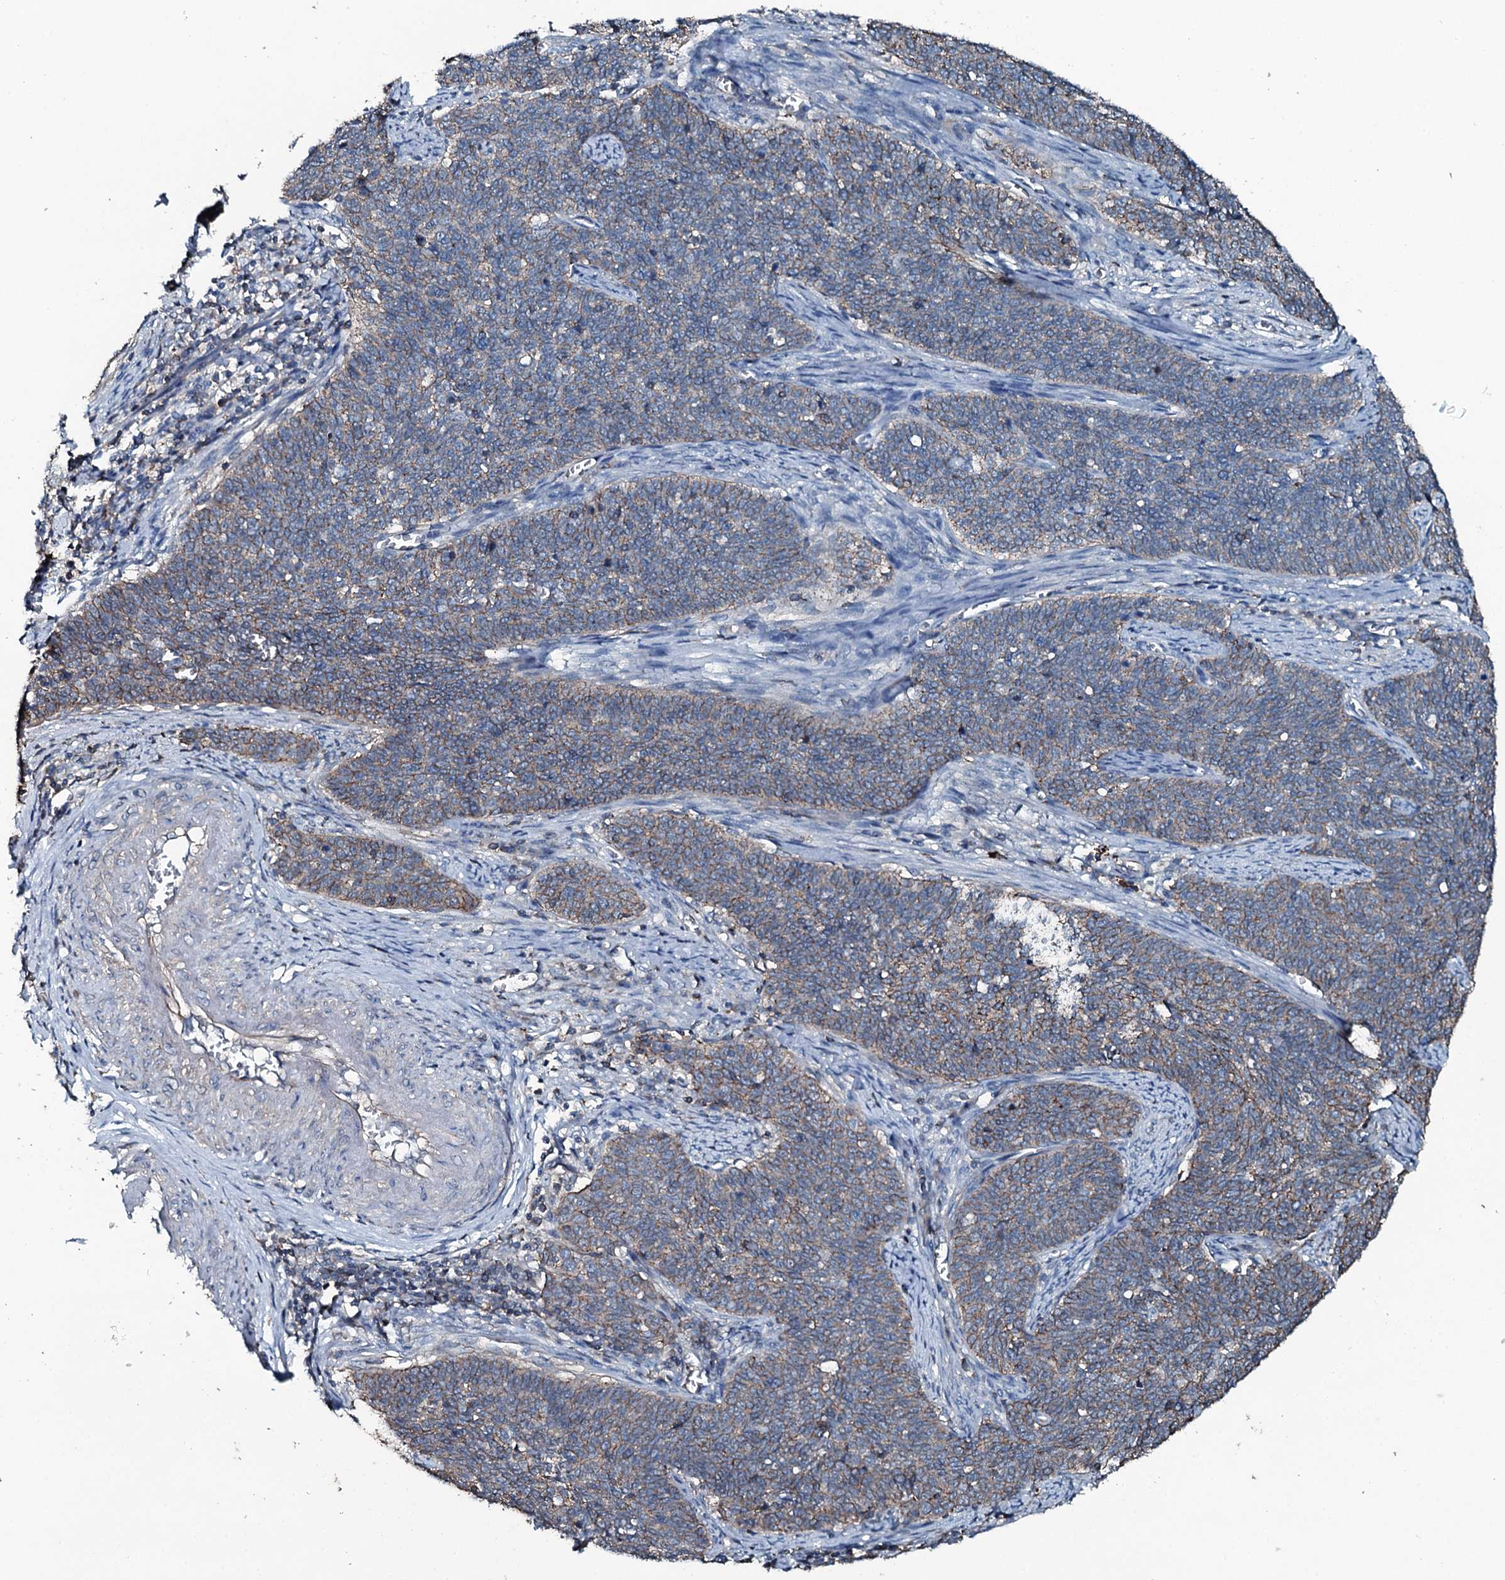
{"staining": {"intensity": "weak", "quantity": "25%-75%", "location": "cytoplasmic/membranous"}, "tissue": "cervical cancer", "cell_type": "Tumor cells", "image_type": "cancer", "snomed": [{"axis": "morphology", "description": "Squamous cell carcinoma, NOS"}, {"axis": "topography", "description": "Cervix"}], "caption": "Tumor cells show low levels of weak cytoplasmic/membranous expression in approximately 25%-75% of cells in squamous cell carcinoma (cervical).", "gene": "SLC25A38", "patient": {"sex": "female", "age": 39}}